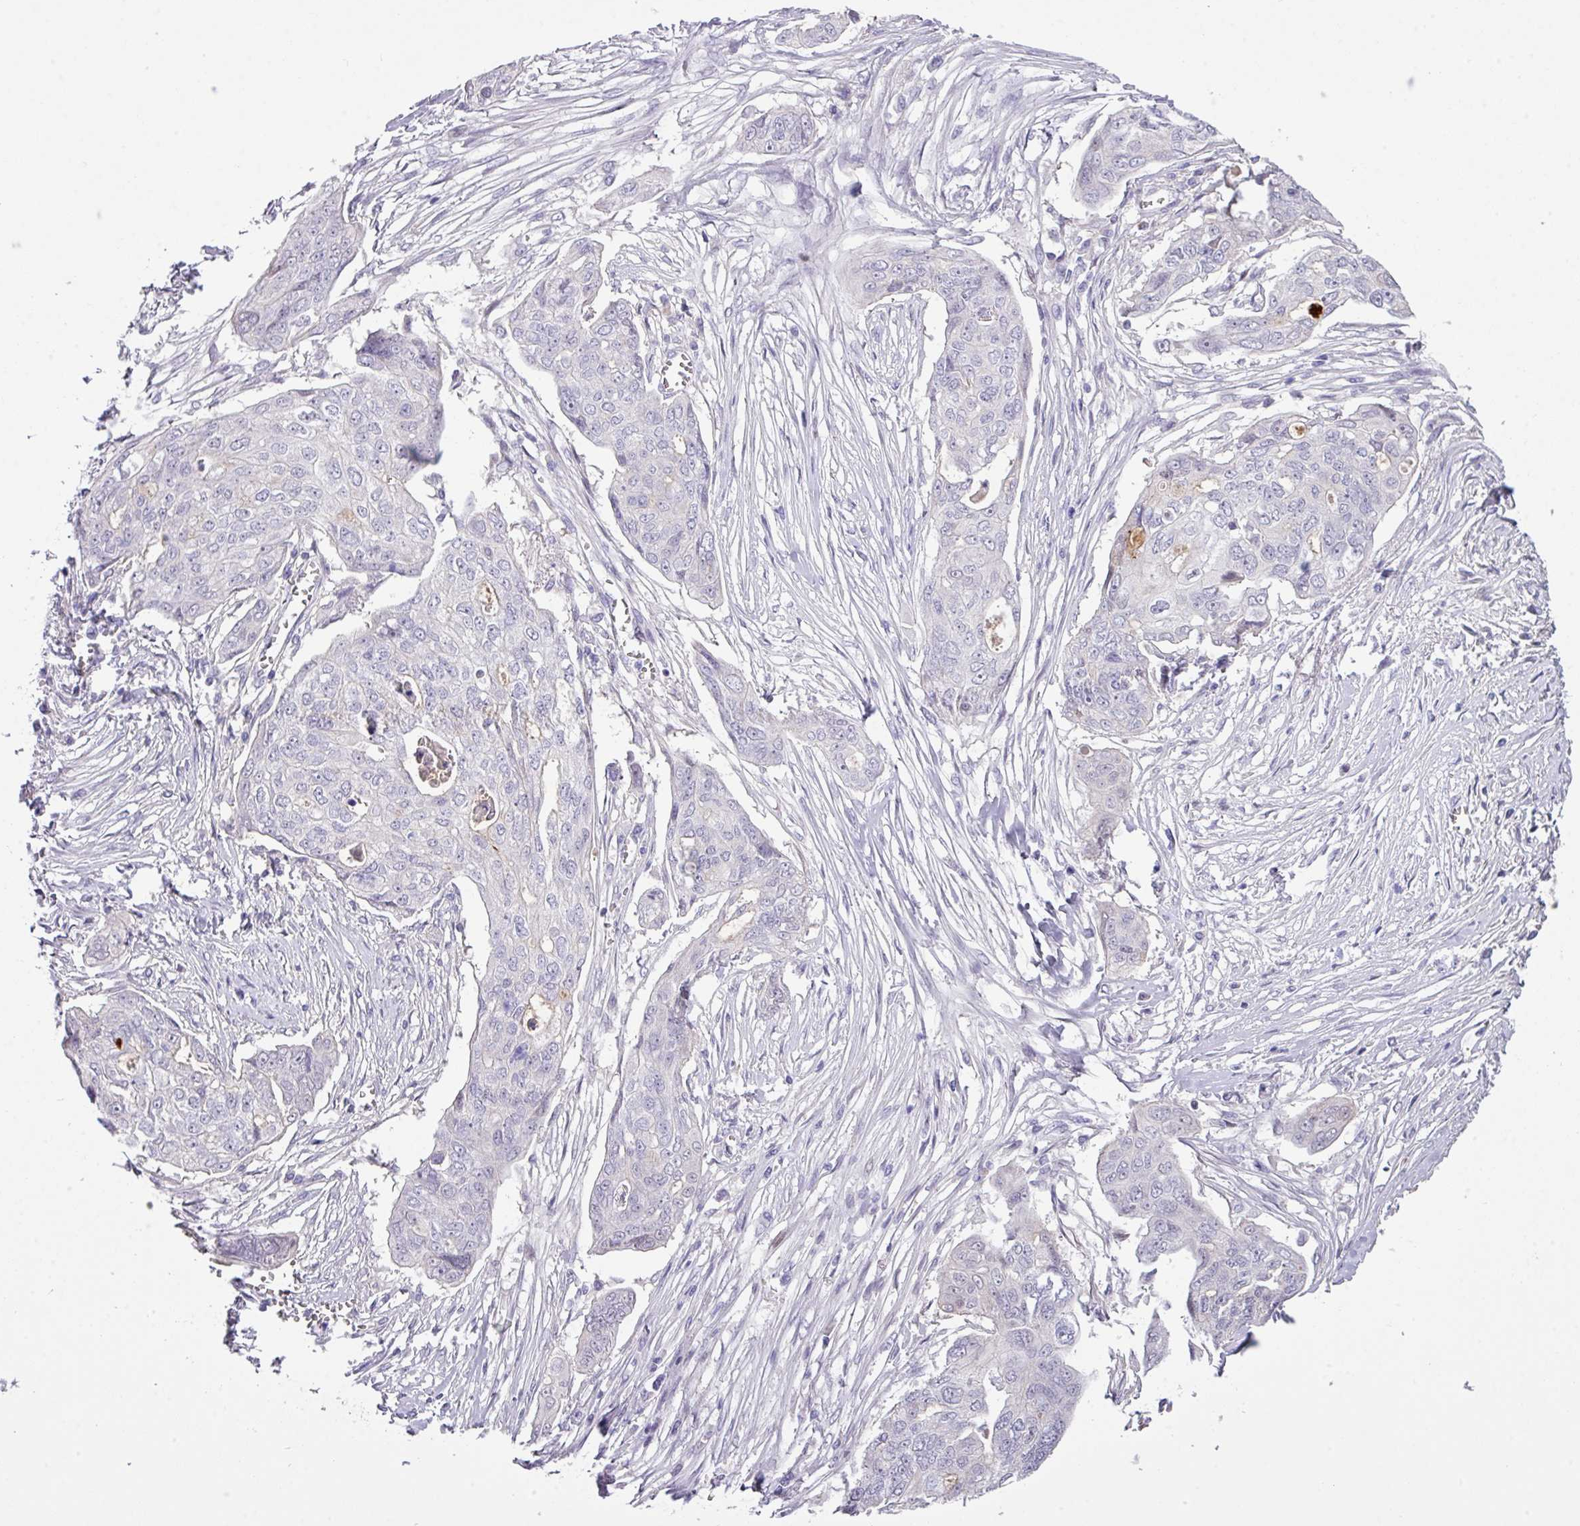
{"staining": {"intensity": "negative", "quantity": "none", "location": "none"}, "tissue": "ovarian cancer", "cell_type": "Tumor cells", "image_type": "cancer", "snomed": [{"axis": "morphology", "description": "Carcinoma, endometroid"}, {"axis": "topography", "description": "Ovary"}], "caption": "This is an IHC histopathology image of ovarian cancer. There is no staining in tumor cells.", "gene": "ANKRD13B", "patient": {"sex": "female", "age": 70}}